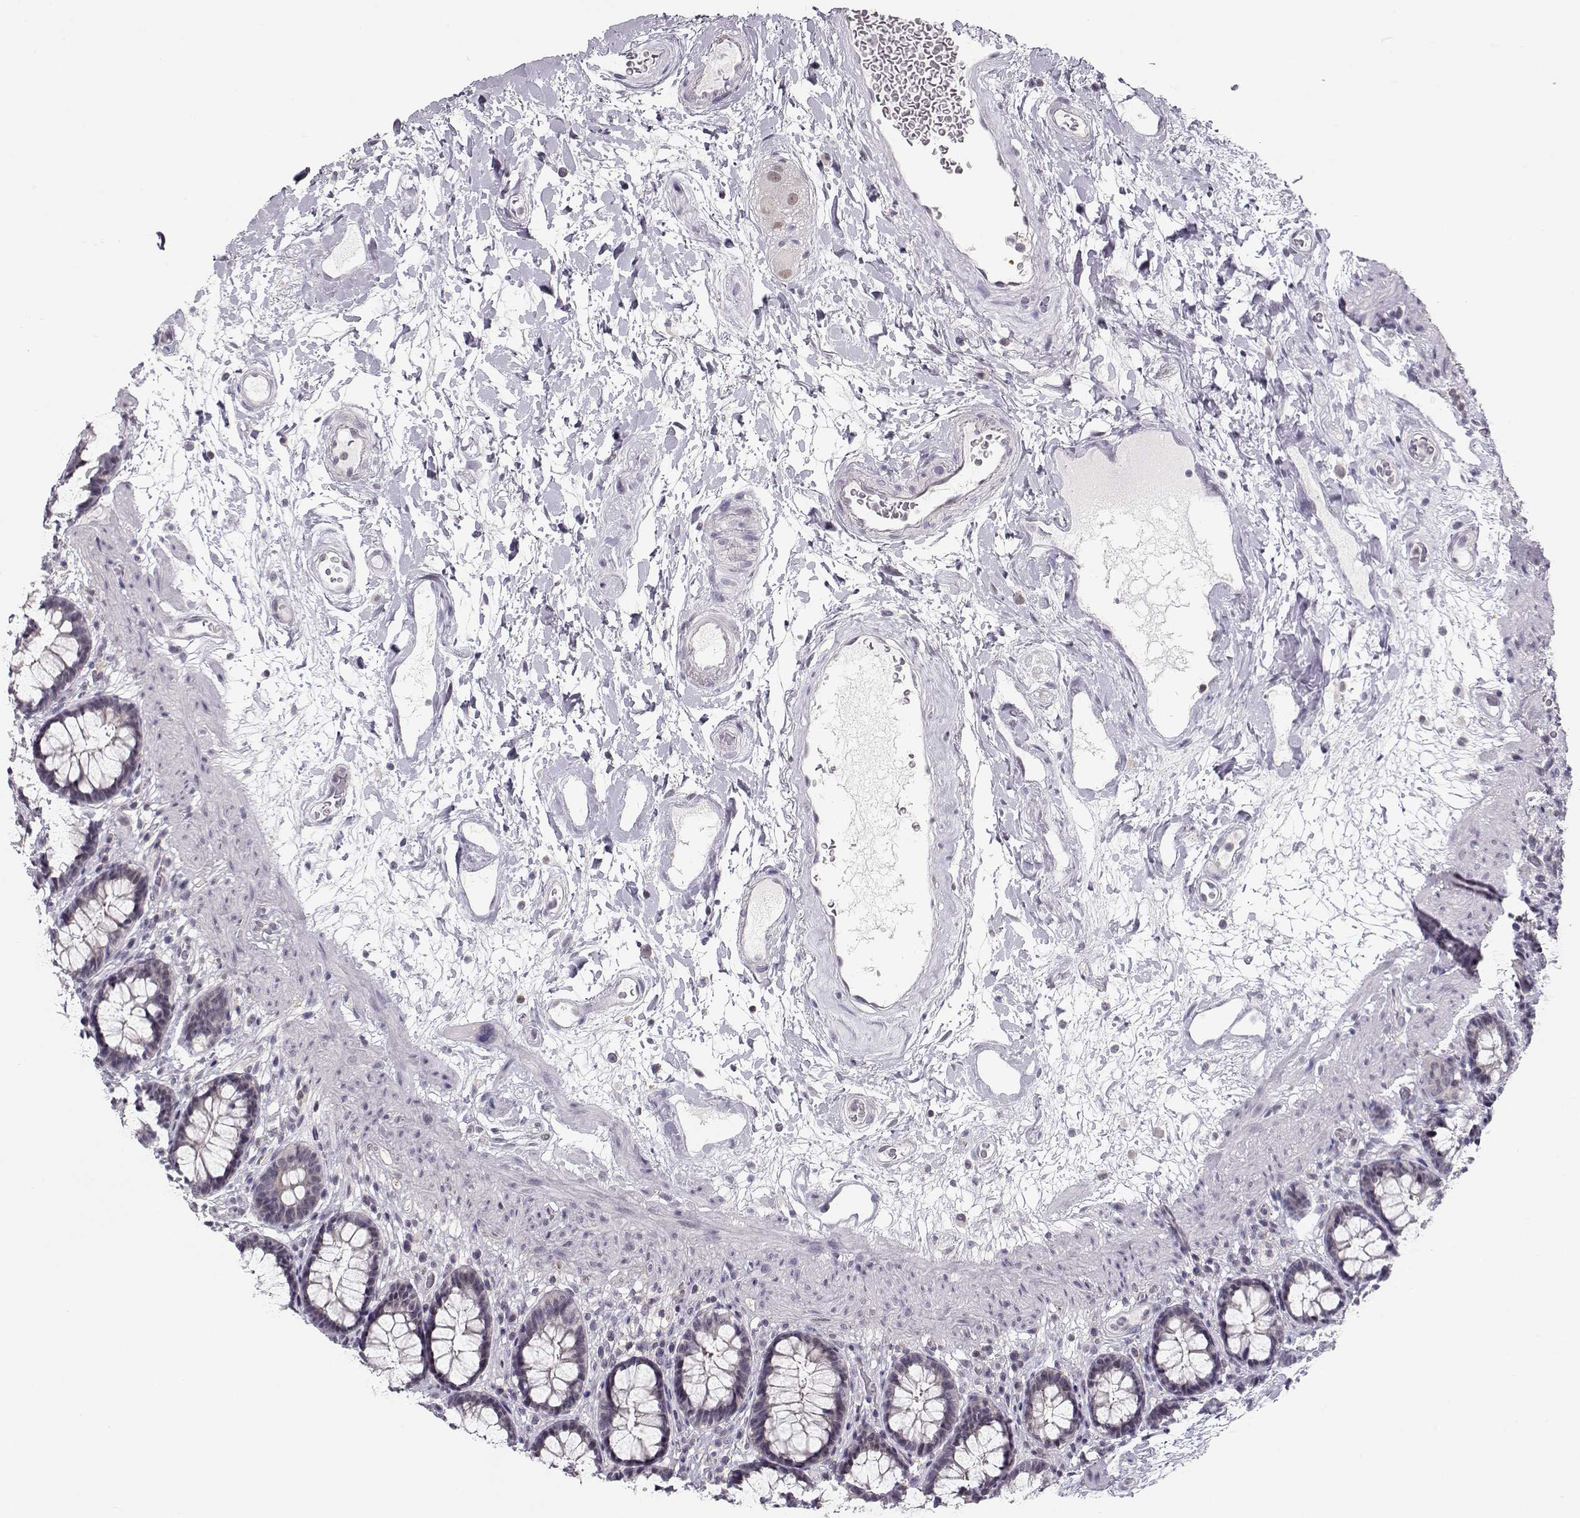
{"staining": {"intensity": "negative", "quantity": "none", "location": "none"}, "tissue": "rectum", "cell_type": "Glandular cells", "image_type": "normal", "snomed": [{"axis": "morphology", "description": "Normal tissue, NOS"}, {"axis": "topography", "description": "Rectum"}], "caption": "Immunohistochemical staining of normal human rectum shows no significant positivity in glandular cells. (DAB IHC, high magnification).", "gene": "TEPP", "patient": {"sex": "male", "age": 72}}